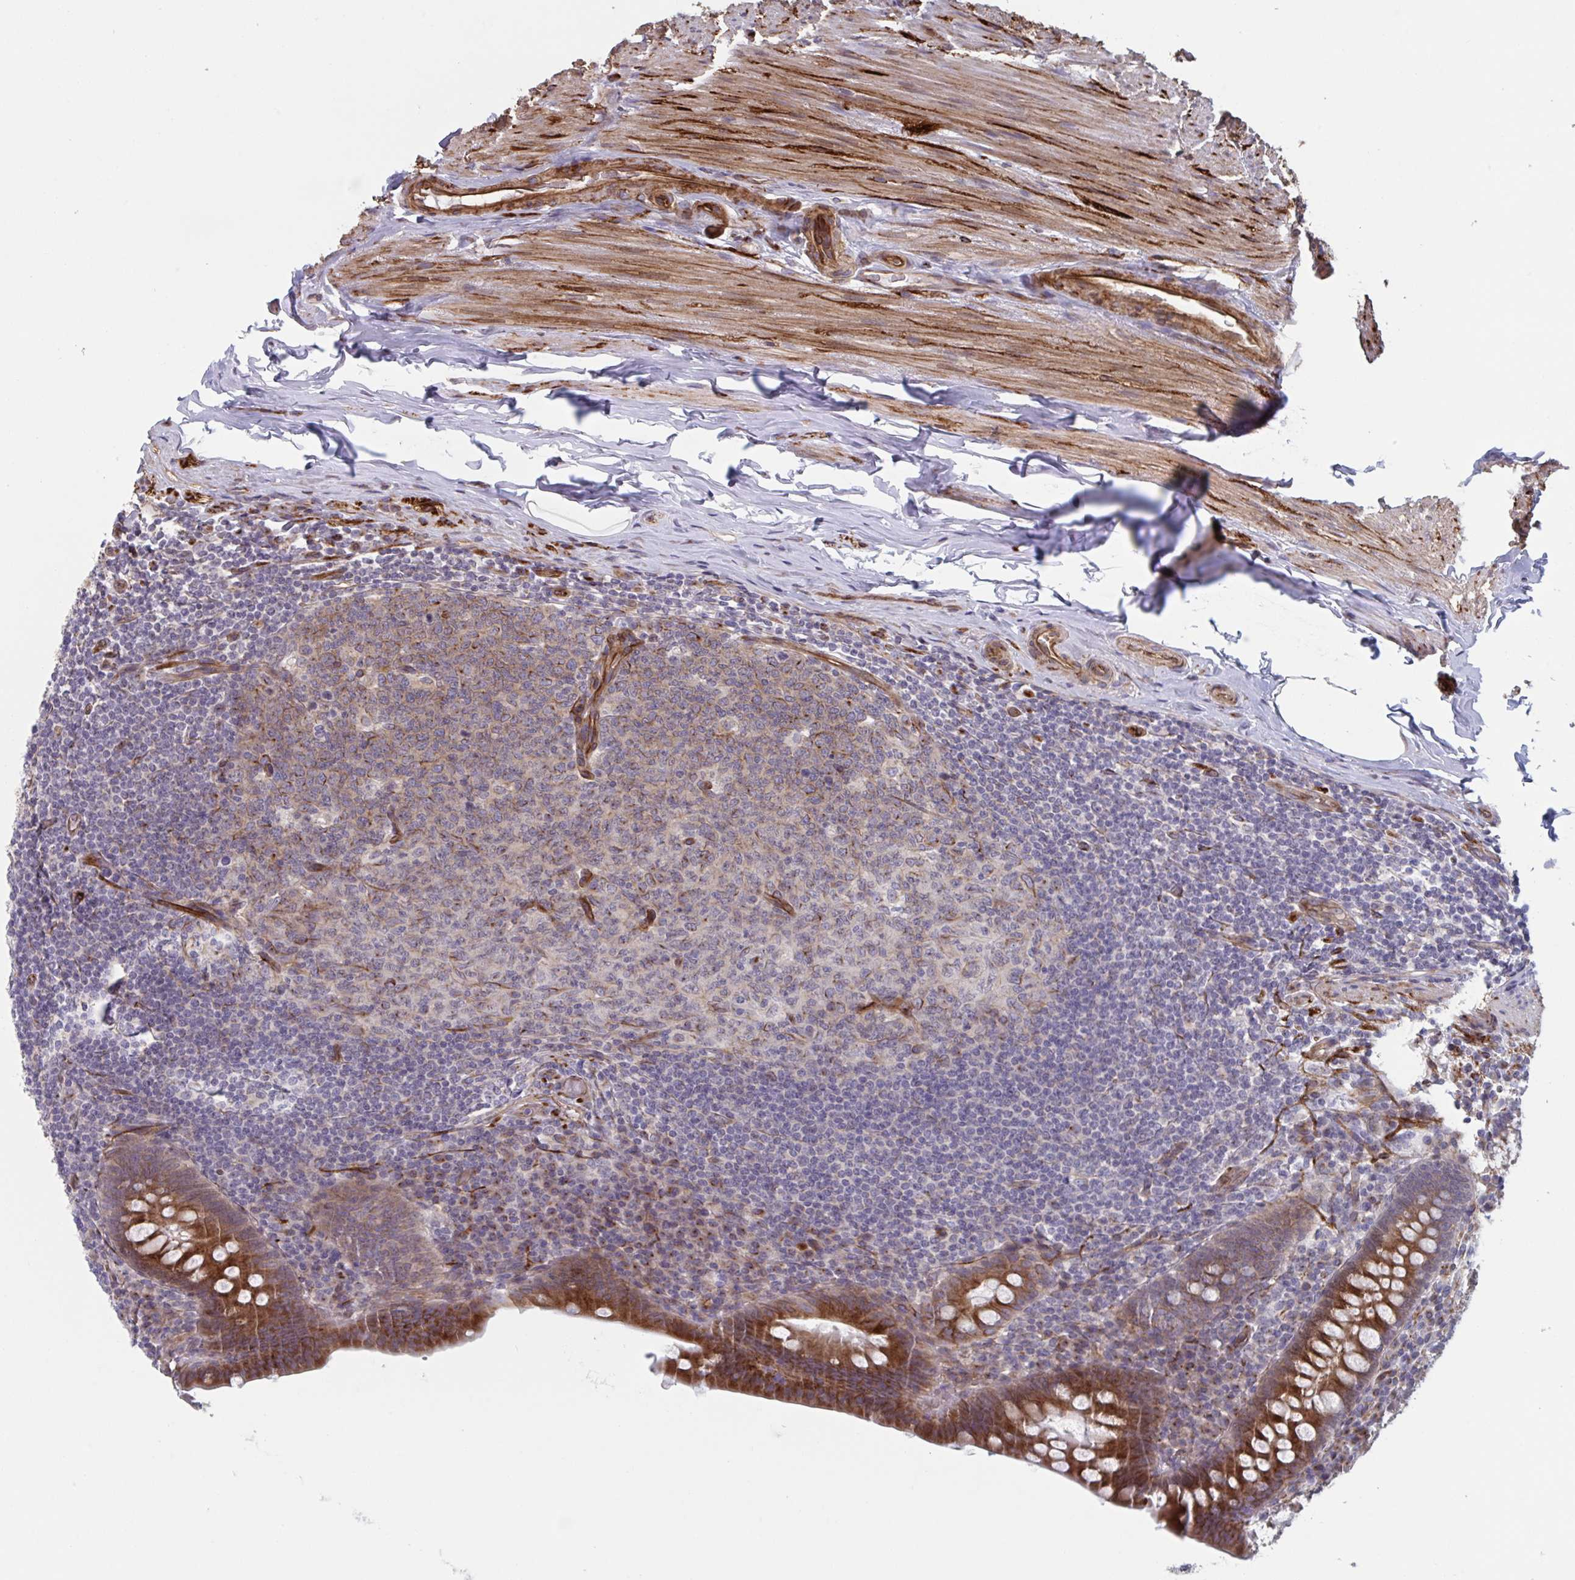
{"staining": {"intensity": "moderate", "quantity": "25%-75%", "location": "cytoplasmic/membranous"}, "tissue": "appendix", "cell_type": "Glandular cells", "image_type": "normal", "snomed": [{"axis": "morphology", "description": "Normal tissue, NOS"}, {"axis": "topography", "description": "Appendix"}], "caption": "This histopathology image shows IHC staining of unremarkable appendix, with medium moderate cytoplasmic/membranous staining in about 25%-75% of glandular cells.", "gene": "TNFSF10", "patient": {"sex": "male", "age": 71}}